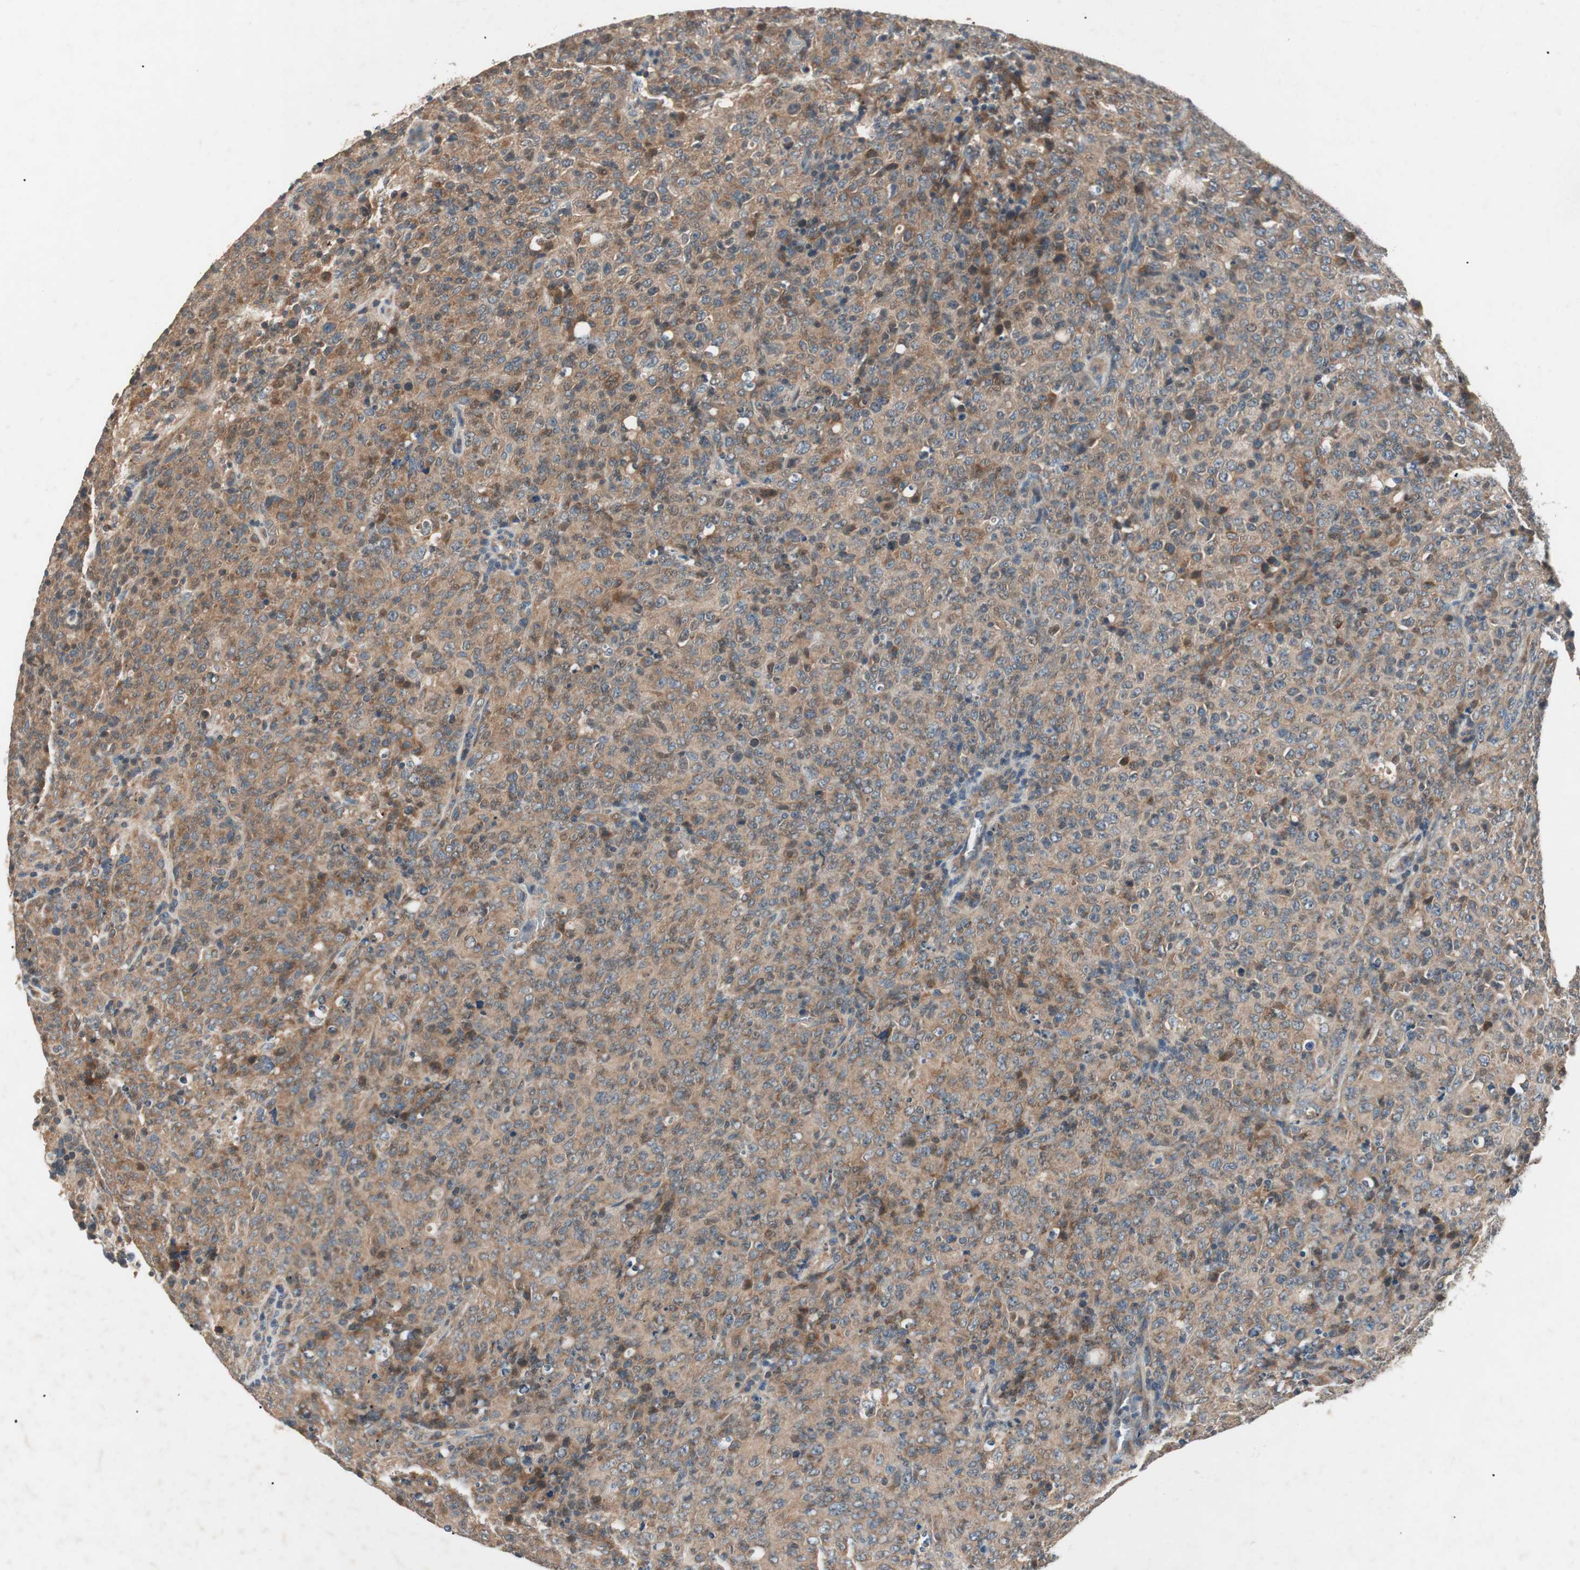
{"staining": {"intensity": "moderate", "quantity": ">75%", "location": "cytoplasmic/membranous"}, "tissue": "lymphoma", "cell_type": "Tumor cells", "image_type": "cancer", "snomed": [{"axis": "morphology", "description": "Malignant lymphoma, non-Hodgkin's type, High grade"}, {"axis": "topography", "description": "Tonsil"}], "caption": "Immunohistochemistry (IHC) (DAB) staining of human lymphoma demonstrates moderate cytoplasmic/membranous protein positivity in about >75% of tumor cells.", "gene": "HPN", "patient": {"sex": "female", "age": 36}}